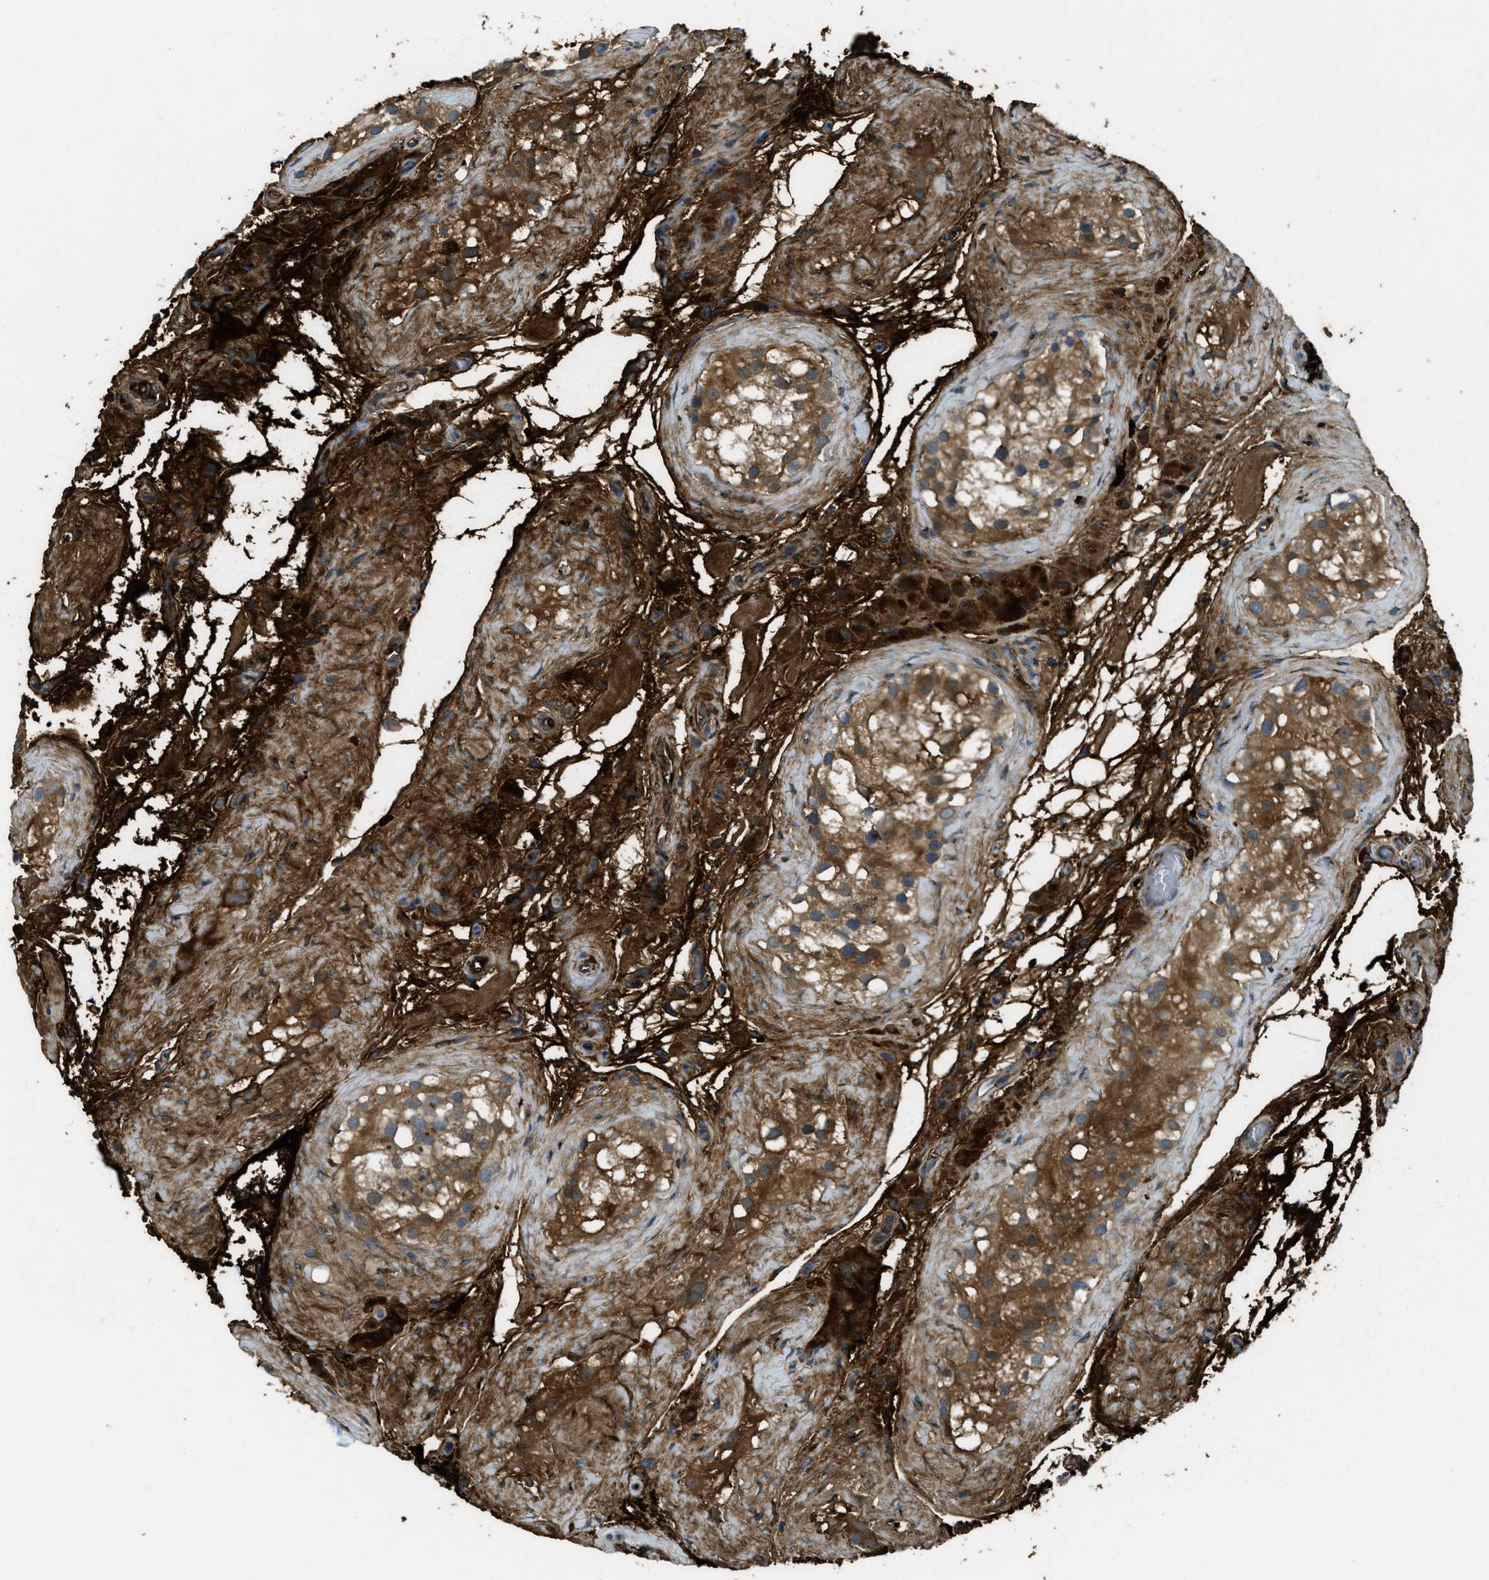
{"staining": {"intensity": "moderate", "quantity": ">75%", "location": "cytoplasmic/membranous"}, "tissue": "testis", "cell_type": "Cells in seminiferous ducts", "image_type": "normal", "snomed": [{"axis": "morphology", "description": "Normal tissue, NOS"}, {"axis": "morphology", "description": "Seminoma, NOS"}, {"axis": "topography", "description": "Testis"}], "caption": "Immunohistochemical staining of unremarkable testis shows moderate cytoplasmic/membranous protein expression in approximately >75% of cells in seminiferous ducts.", "gene": "TRIM59", "patient": {"sex": "male", "age": 71}}